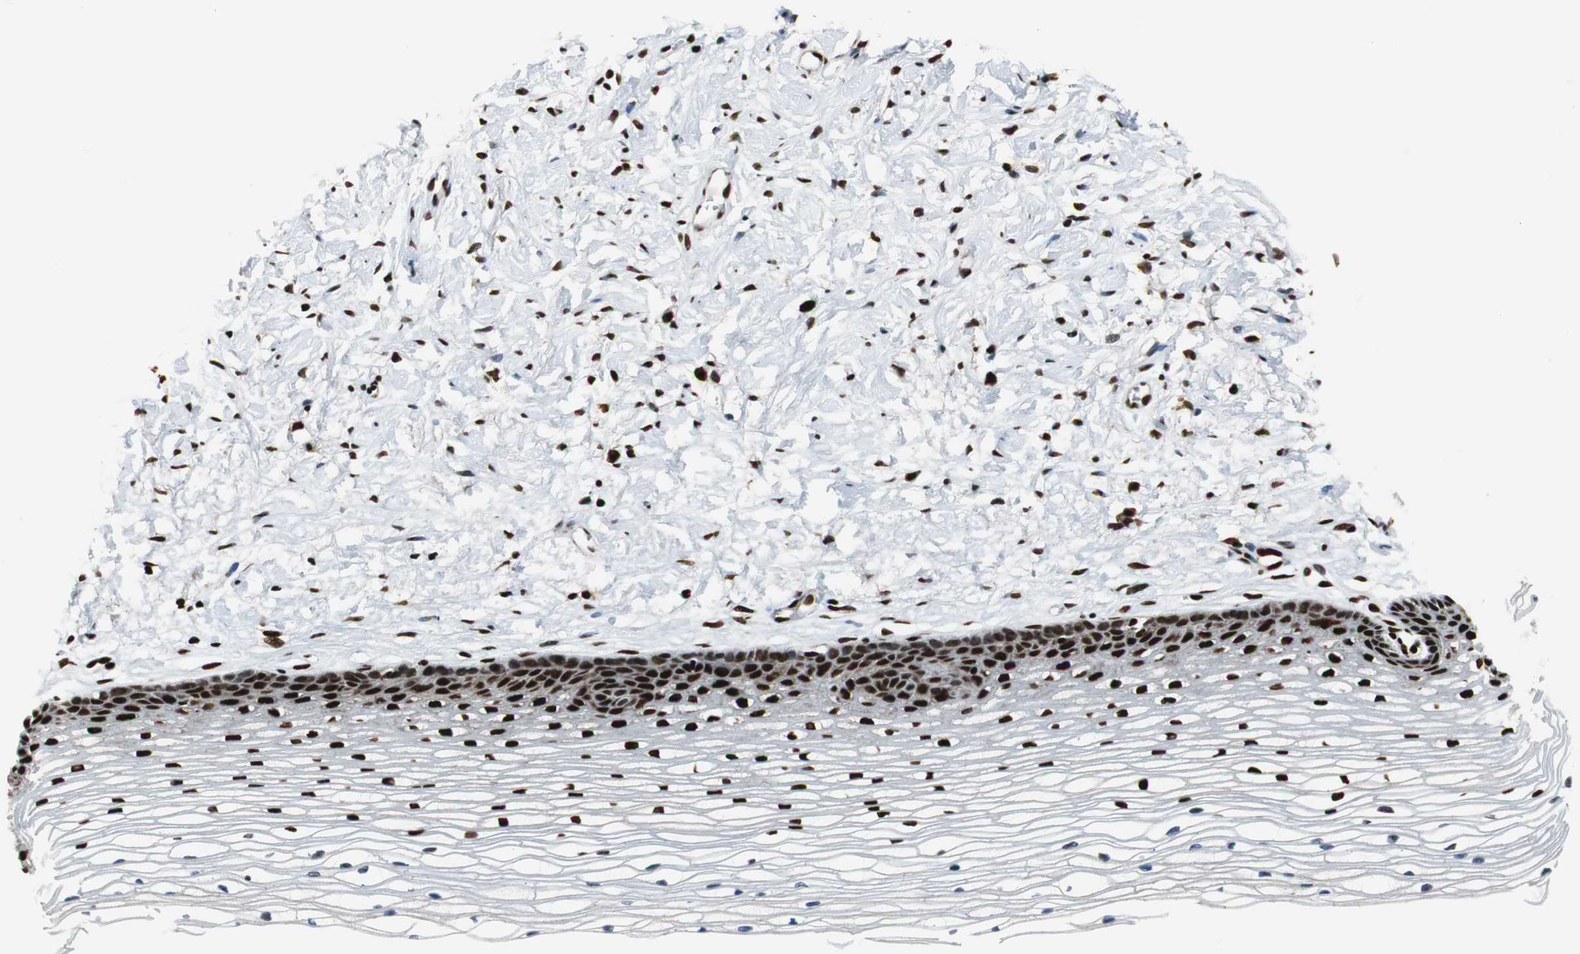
{"staining": {"intensity": "strong", "quantity": ">75%", "location": "nuclear"}, "tissue": "cervix", "cell_type": "Glandular cells", "image_type": "normal", "snomed": [{"axis": "morphology", "description": "Normal tissue, NOS"}, {"axis": "topography", "description": "Cervix"}], "caption": "A micrograph of human cervix stained for a protein reveals strong nuclear brown staining in glandular cells. The protein of interest is shown in brown color, while the nuclei are stained blue.", "gene": "HDAC1", "patient": {"sex": "female", "age": 77}}